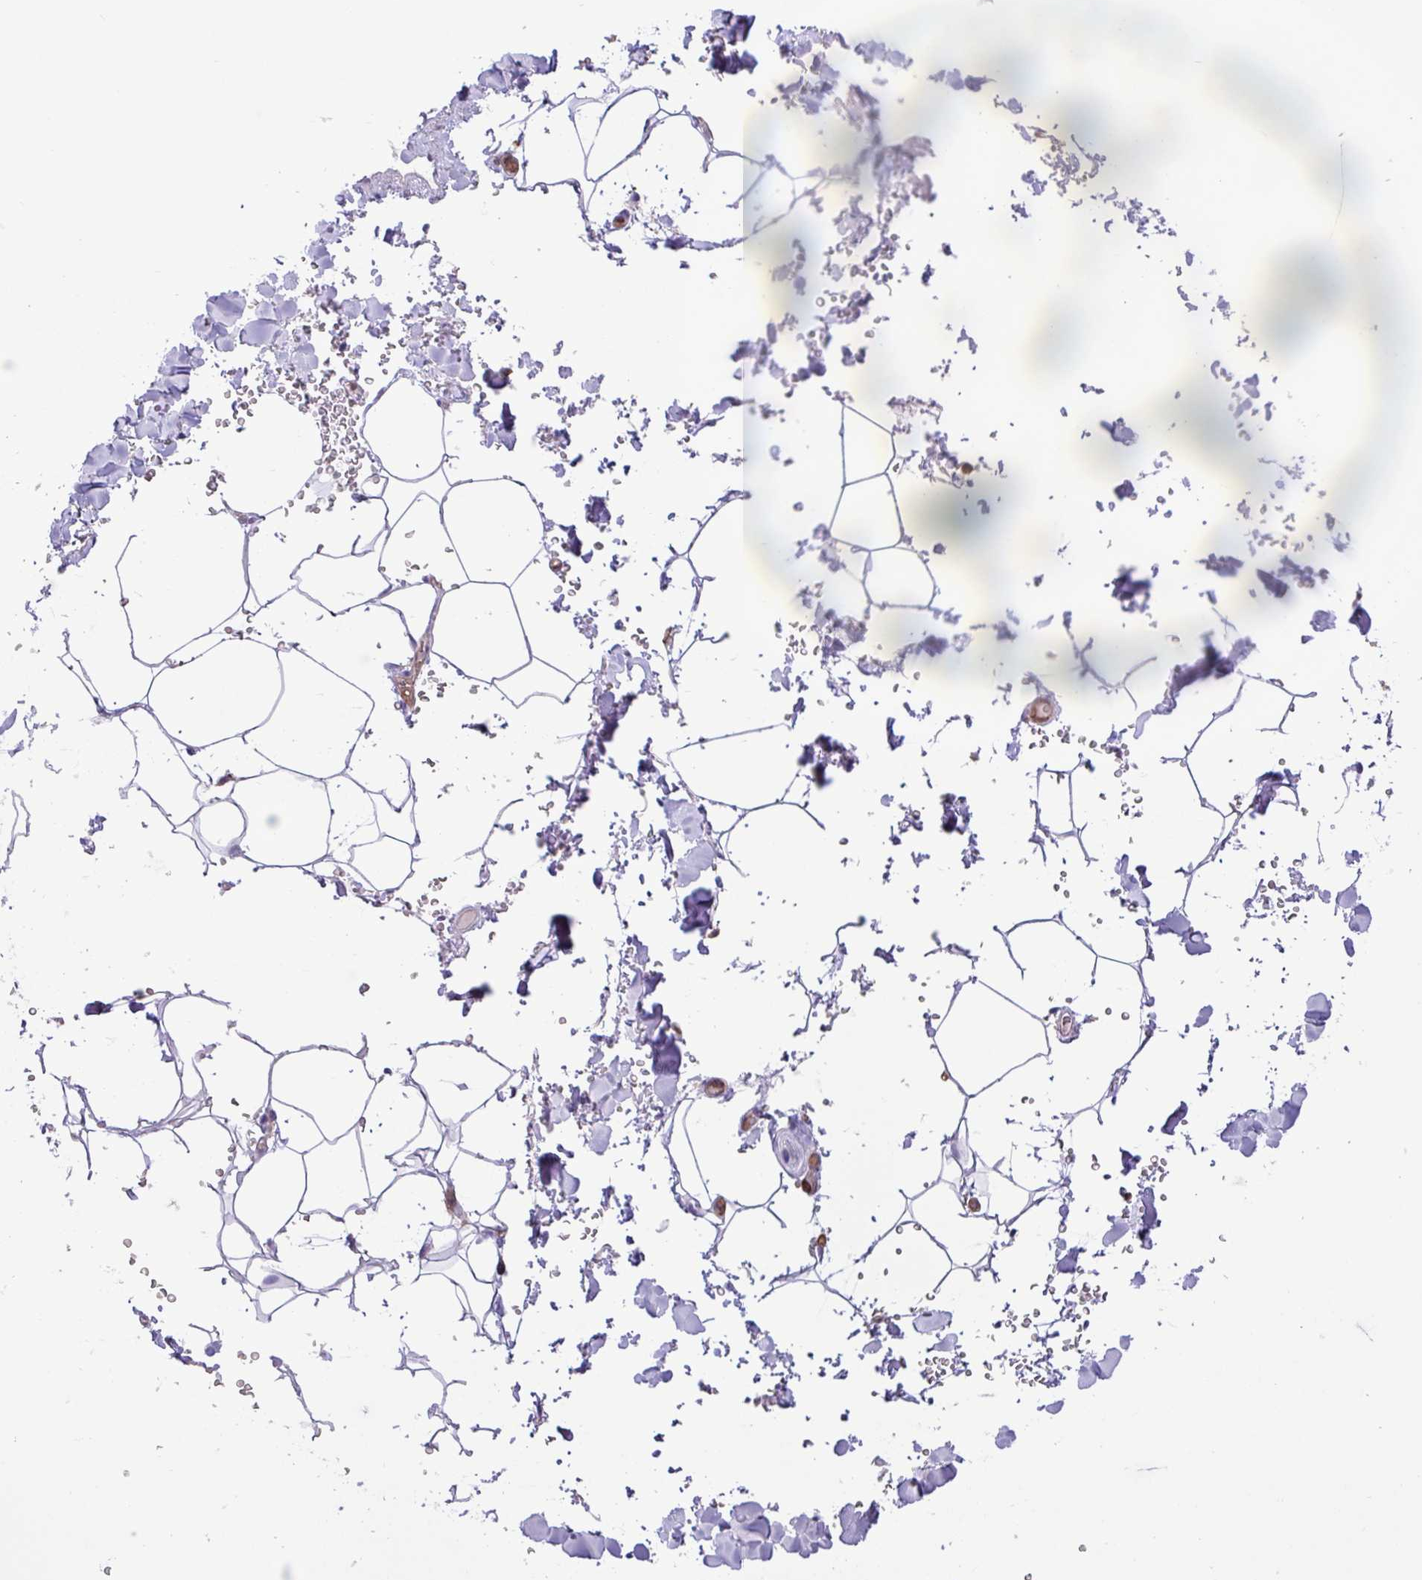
{"staining": {"intensity": "negative", "quantity": "none", "location": "none"}, "tissue": "adipose tissue", "cell_type": "Adipocytes", "image_type": "normal", "snomed": [{"axis": "morphology", "description": "Normal tissue, NOS"}, {"axis": "topography", "description": "Rectum"}, {"axis": "topography", "description": "Peripheral nerve tissue"}], "caption": "Immunohistochemical staining of benign human adipose tissue displays no significant expression in adipocytes.", "gene": "PPP1R18", "patient": {"sex": "female", "age": 69}}